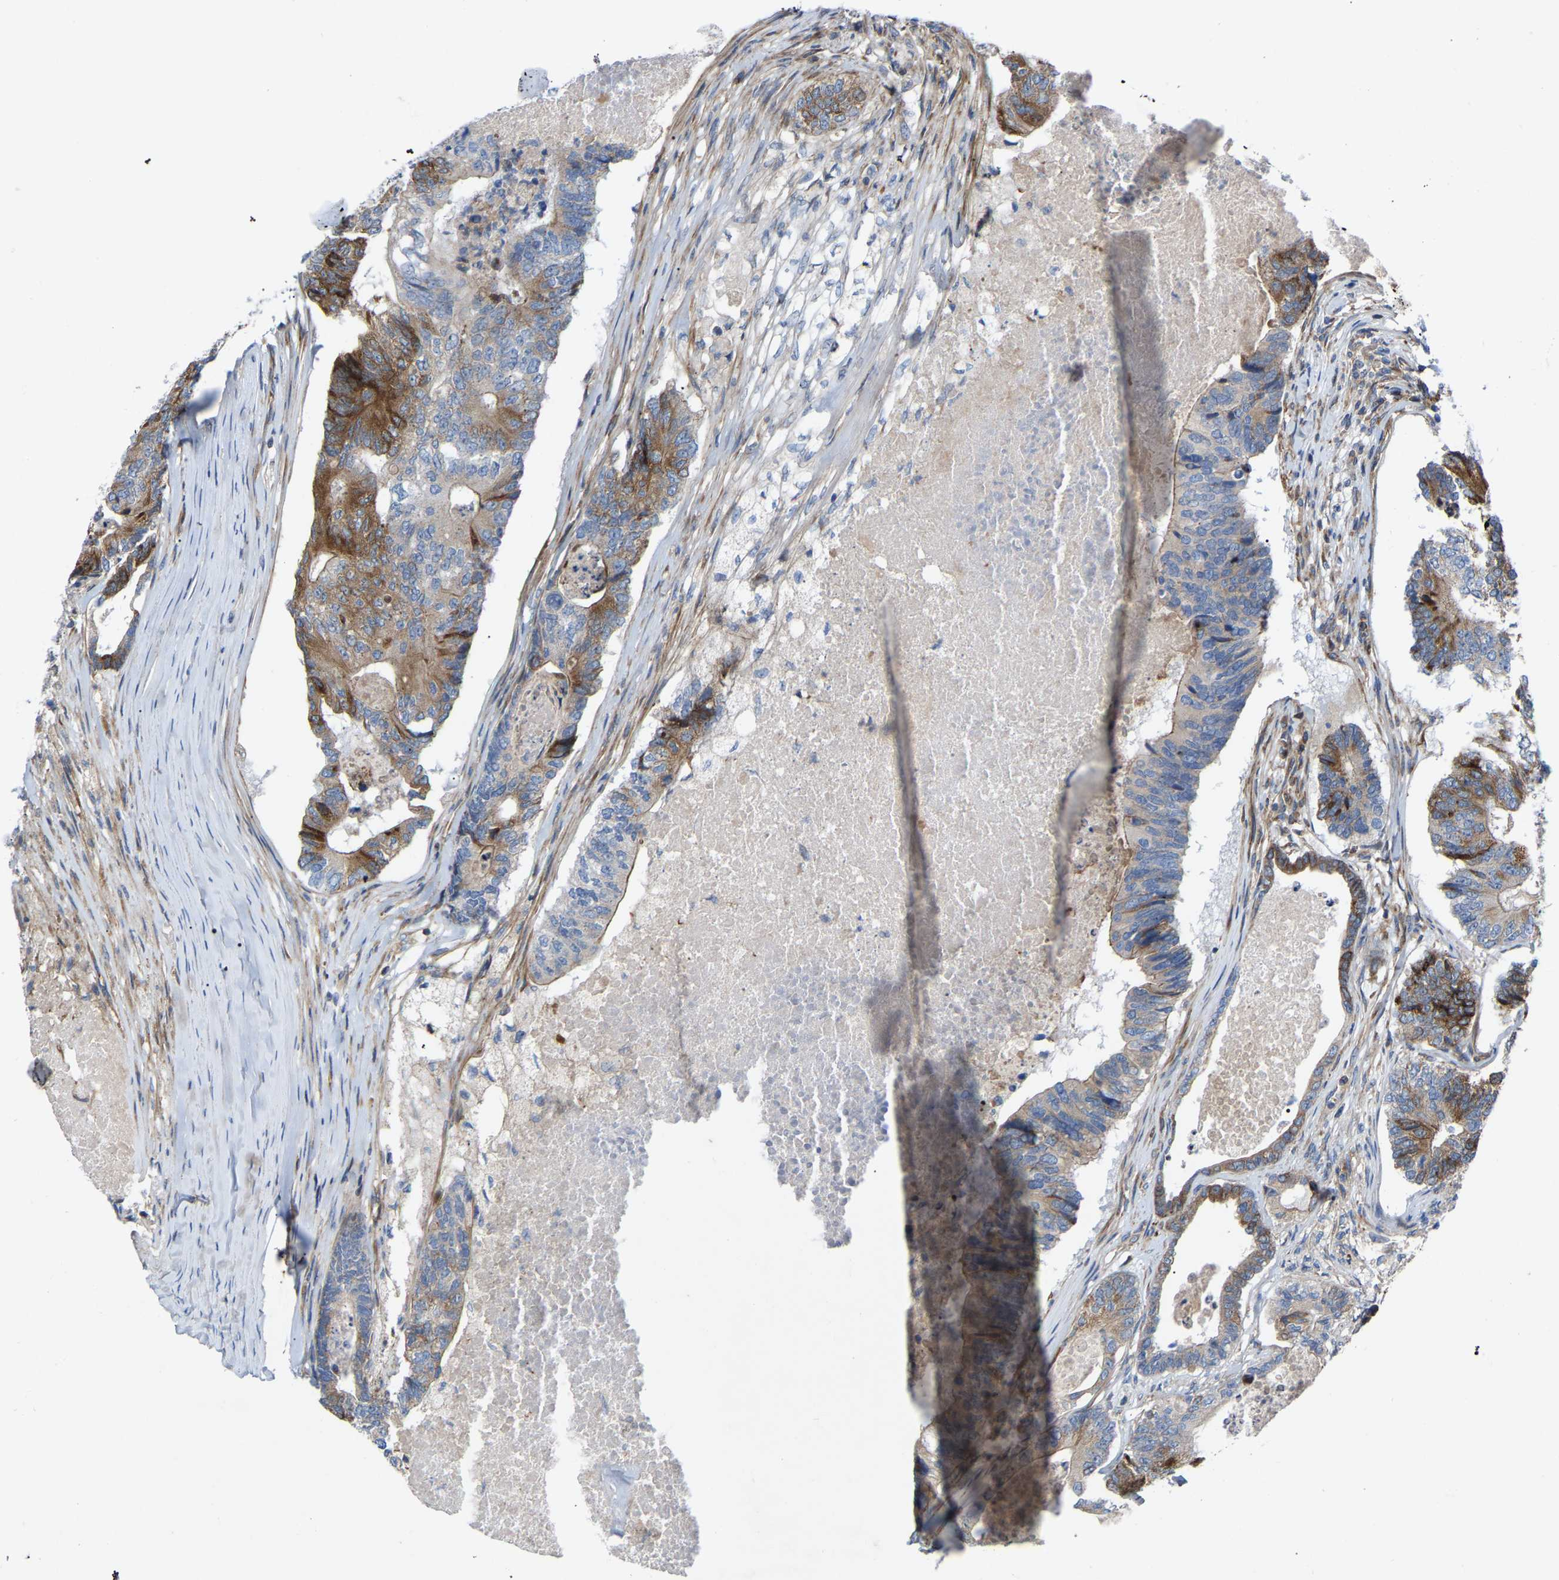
{"staining": {"intensity": "moderate", "quantity": "25%-75%", "location": "cytoplasmic/membranous"}, "tissue": "colorectal cancer", "cell_type": "Tumor cells", "image_type": "cancer", "snomed": [{"axis": "morphology", "description": "Adenocarcinoma, NOS"}, {"axis": "topography", "description": "Colon"}], "caption": "Immunohistochemistry staining of colorectal adenocarcinoma, which displays medium levels of moderate cytoplasmic/membranous staining in approximately 25%-75% of tumor cells indicating moderate cytoplasmic/membranous protein expression. The staining was performed using DAB (3,3'-diaminobenzidine) (brown) for protein detection and nuclei were counterstained in hematoxylin (blue).", "gene": "TOR1B", "patient": {"sex": "female", "age": 67}}